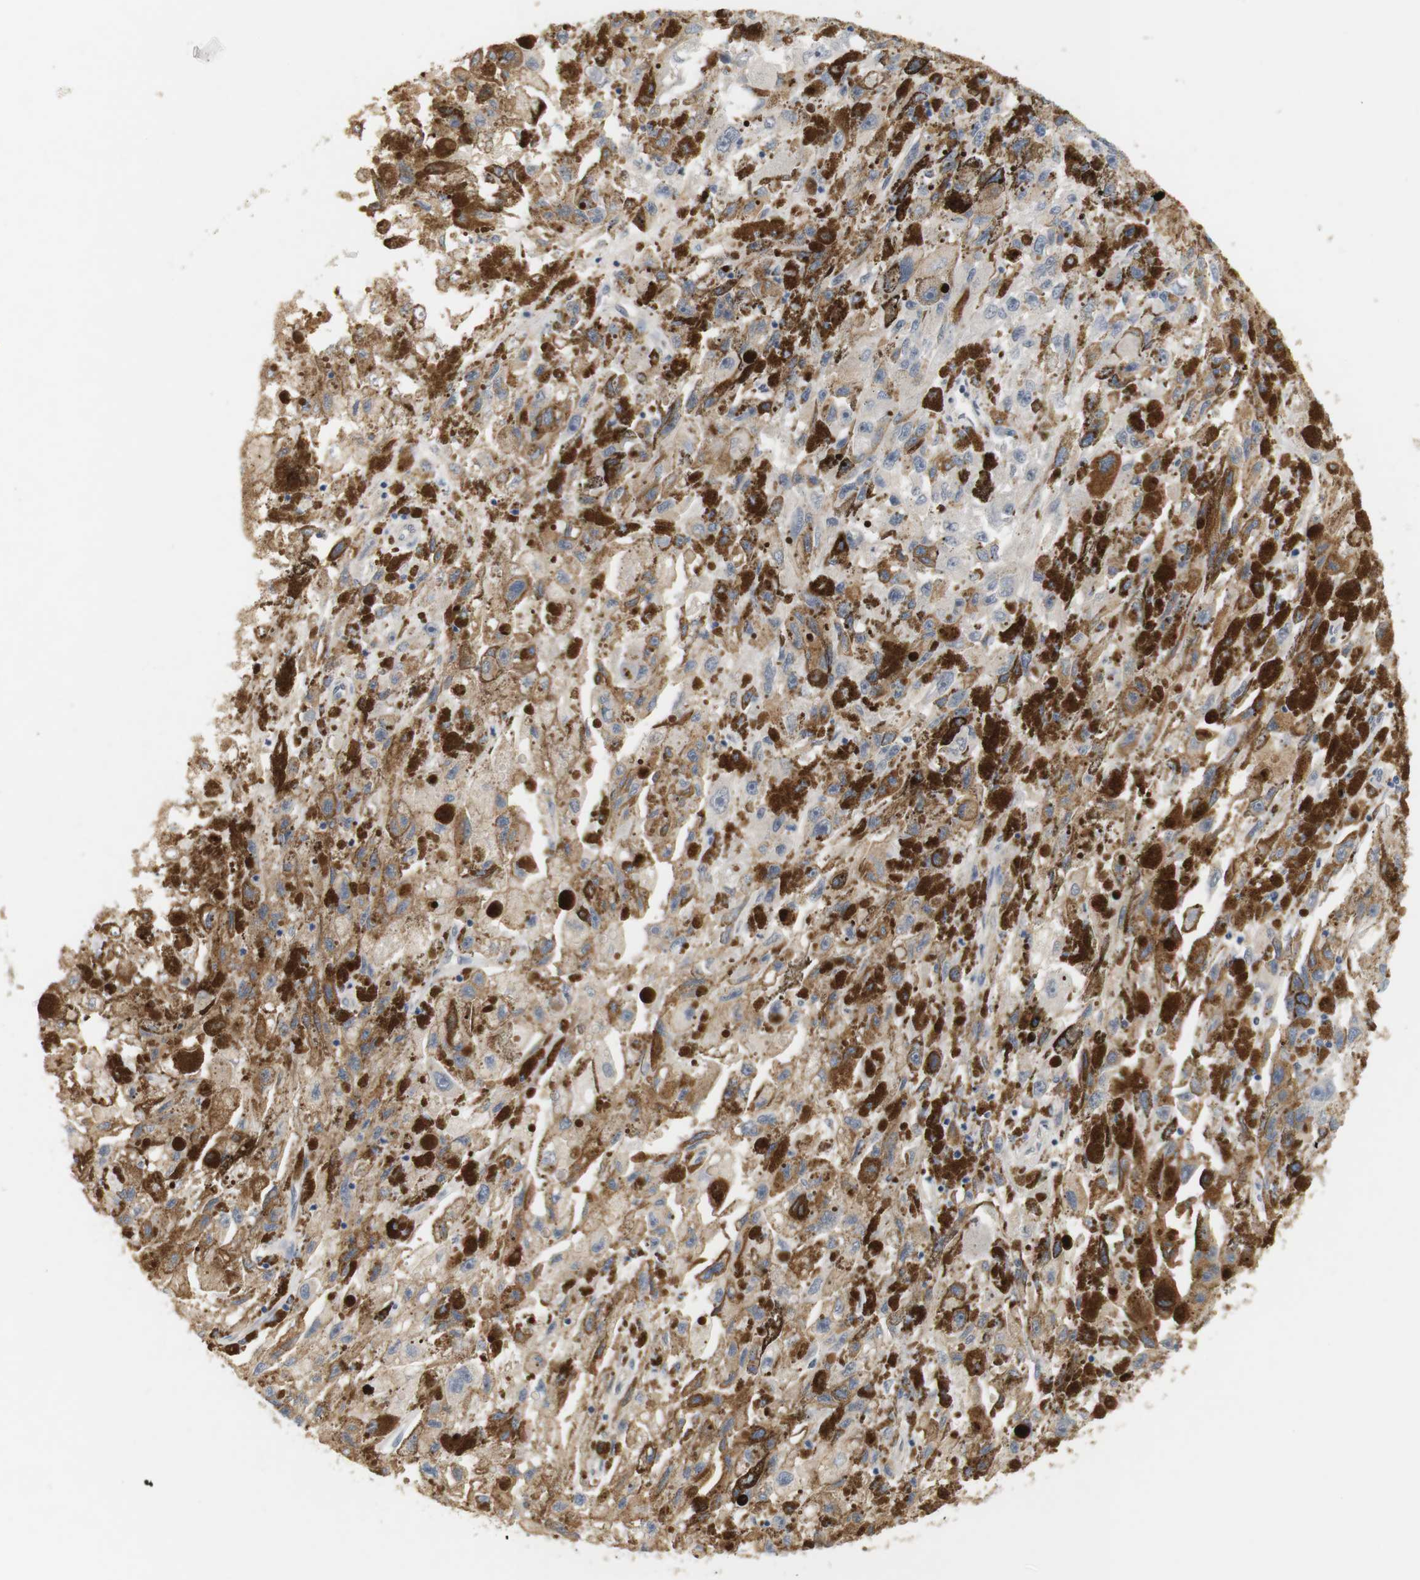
{"staining": {"intensity": "negative", "quantity": "none", "location": "none"}, "tissue": "melanoma", "cell_type": "Tumor cells", "image_type": "cancer", "snomed": [{"axis": "morphology", "description": "Malignant melanoma, NOS"}, {"axis": "topography", "description": "Skin"}], "caption": "This is an immunohistochemistry histopathology image of human melanoma. There is no positivity in tumor cells.", "gene": "OSR1", "patient": {"sex": "female", "age": 104}}